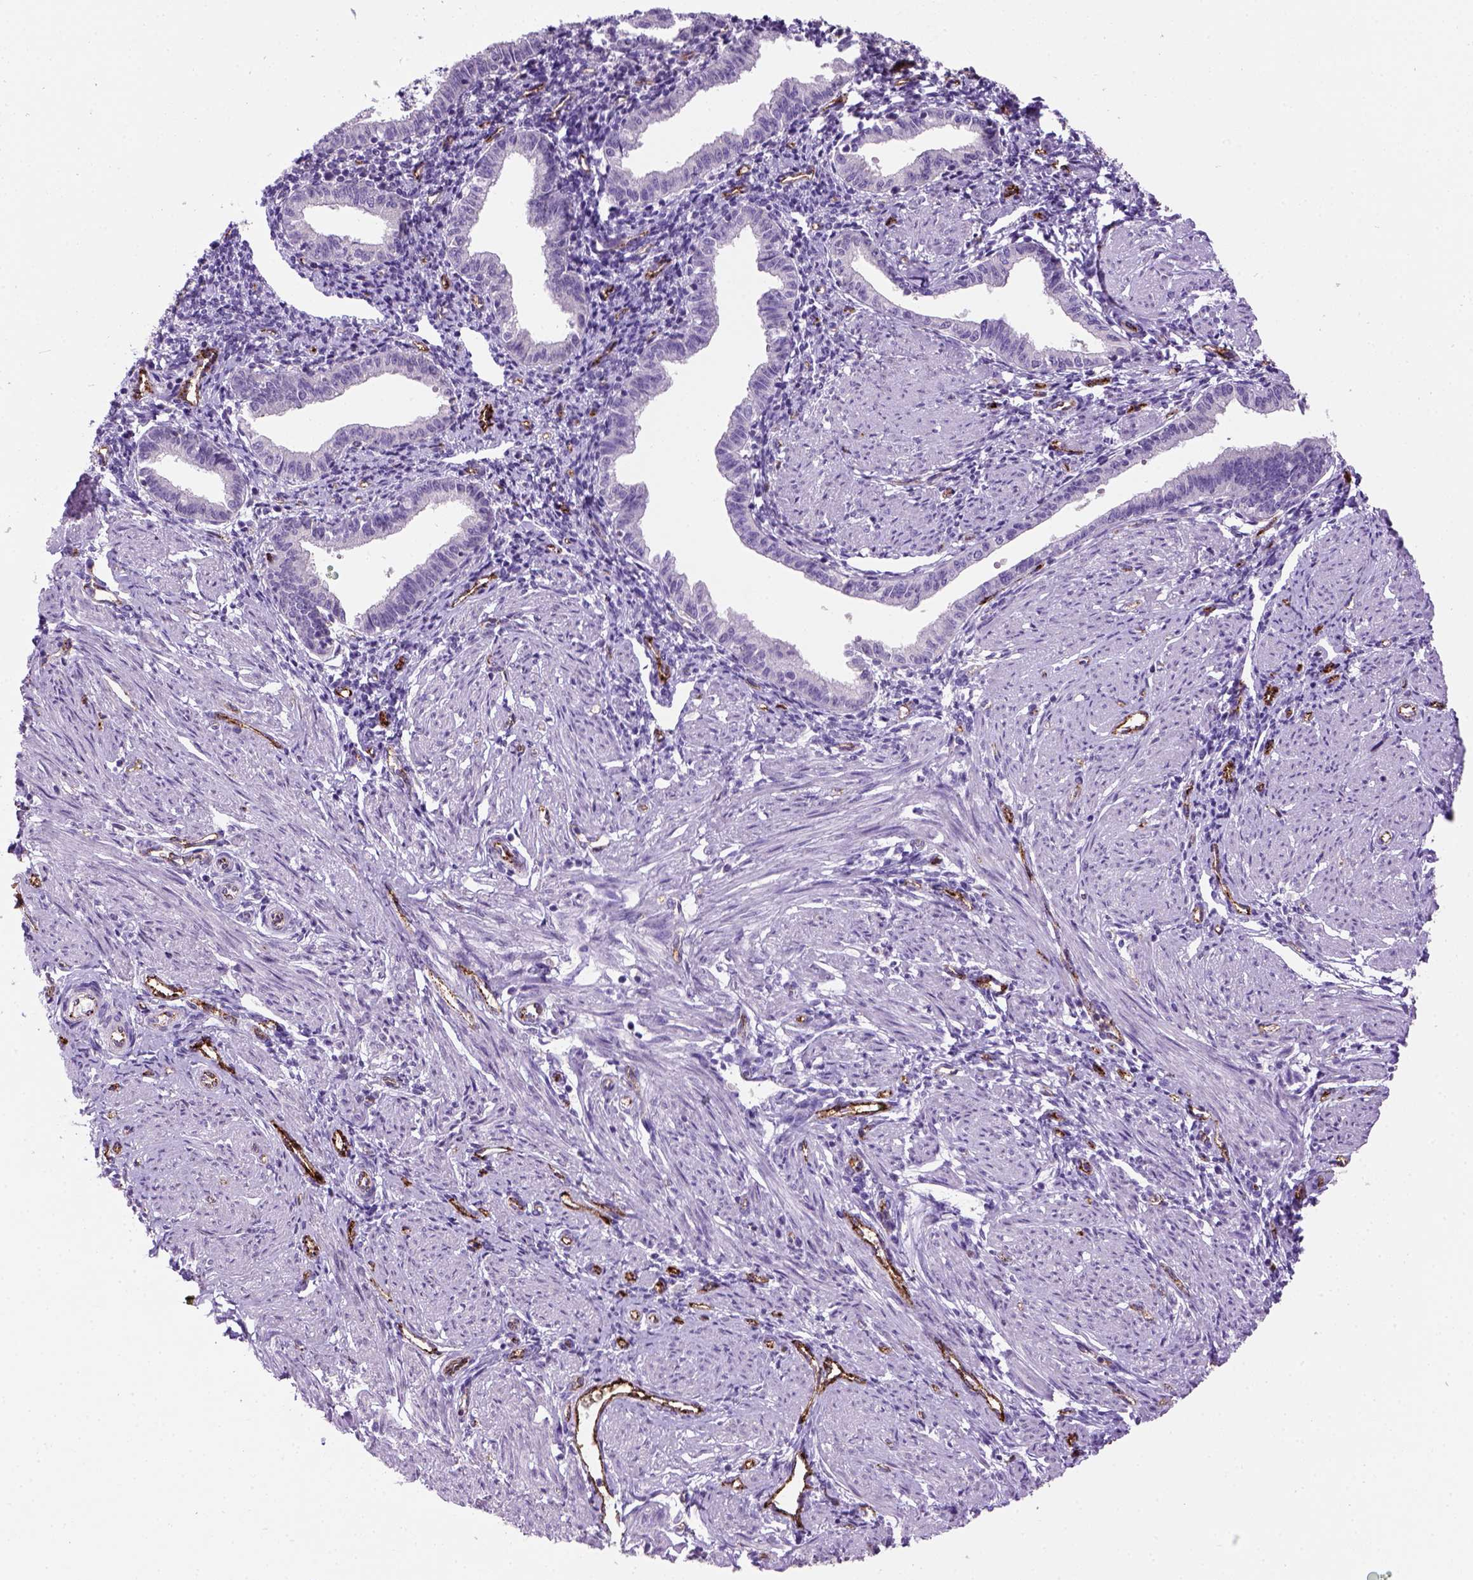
{"staining": {"intensity": "negative", "quantity": "none", "location": "none"}, "tissue": "endometrium", "cell_type": "Cells in endometrial stroma", "image_type": "normal", "snomed": [{"axis": "morphology", "description": "Normal tissue, NOS"}, {"axis": "topography", "description": "Endometrium"}], "caption": "Protein analysis of benign endometrium exhibits no significant staining in cells in endometrial stroma.", "gene": "VWF", "patient": {"sex": "female", "age": 37}}